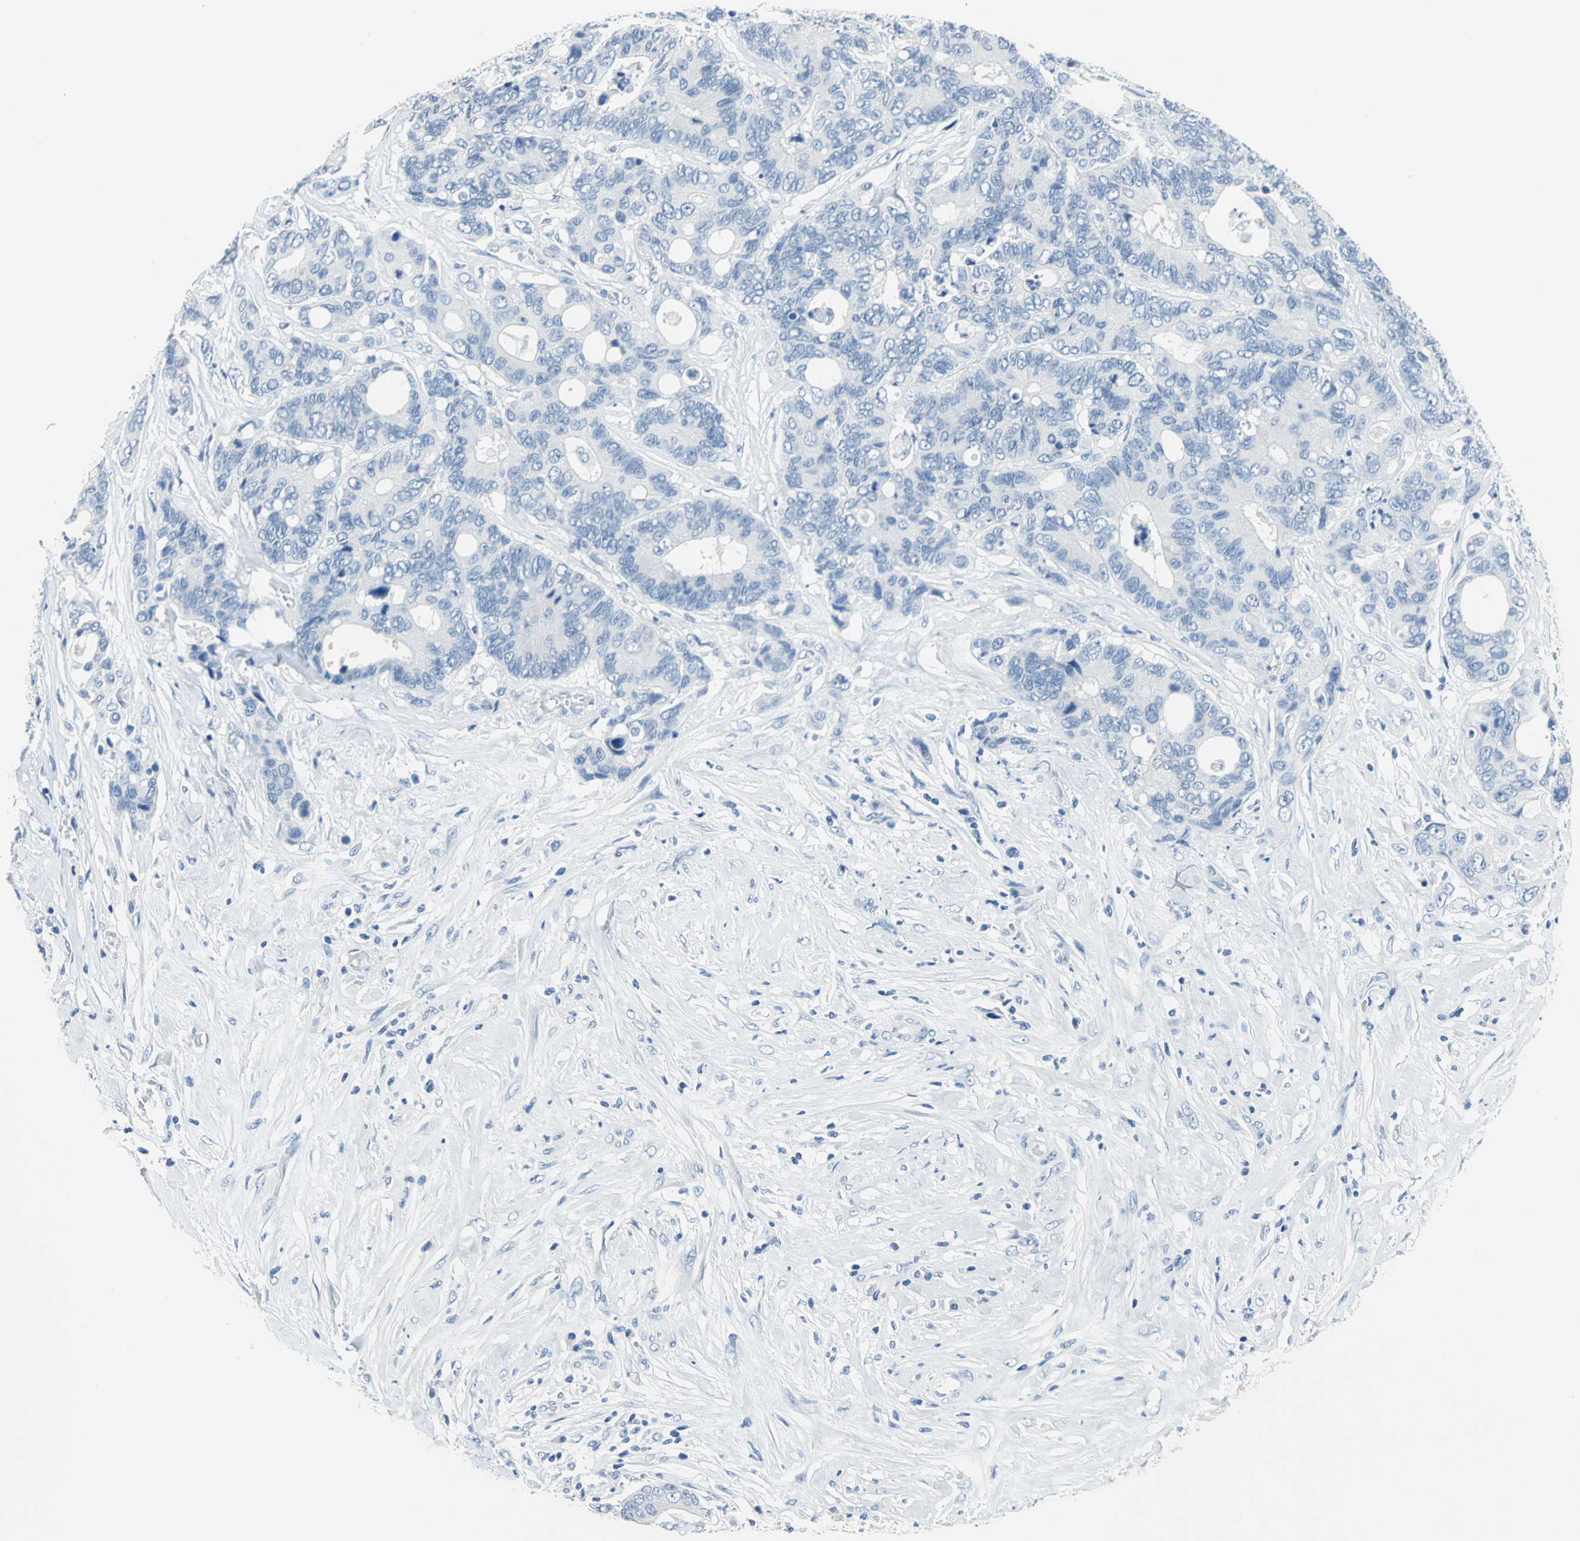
{"staining": {"intensity": "negative", "quantity": "none", "location": "none"}, "tissue": "colorectal cancer", "cell_type": "Tumor cells", "image_type": "cancer", "snomed": [{"axis": "morphology", "description": "Adenocarcinoma, NOS"}, {"axis": "topography", "description": "Rectum"}], "caption": "Colorectal cancer (adenocarcinoma) was stained to show a protein in brown. There is no significant expression in tumor cells.", "gene": "PKLR", "patient": {"sex": "male", "age": 55}}